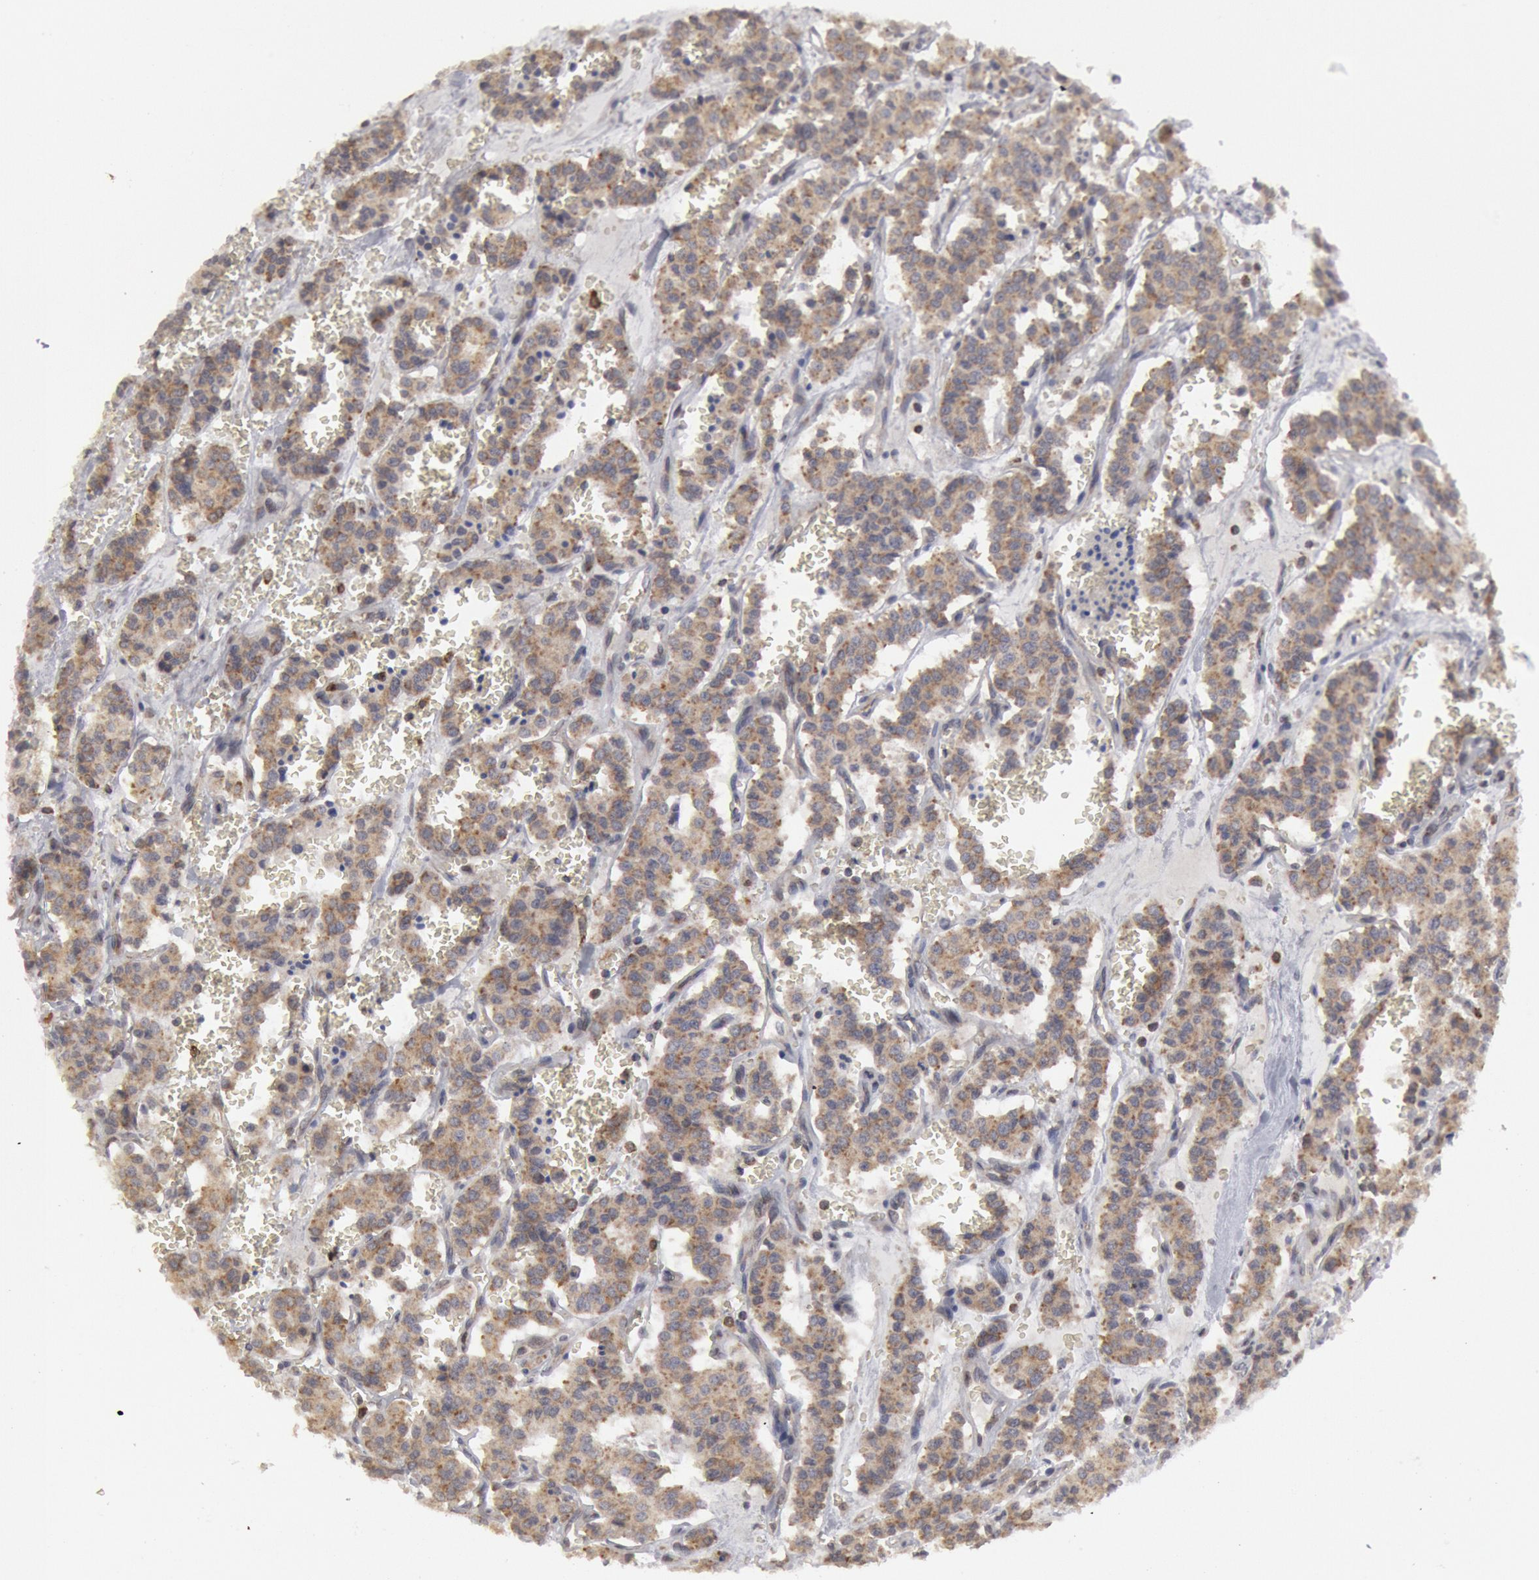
{"staining": {"intensity": "weak", "quantity": ">75%", "location": "cytoplasmic/membranous"}, "tissue": "carcinoid", "cell_type": "Tumor cells", "image_type": "cancer", "snomed": [{"axis": "morphology", "description": "Carcinoid, malignant, NOS"}, {"axis": "topography", "description": "Bronchus"}], "caption": "Carcinoid (malignant) stained for a protein exhibits weak cytoplasmic/membranous positivity in tumor cells. Nuclei are stained in blue.", "gene": "OSBPL8", "patient": {"sex": "male", "age": 55}}